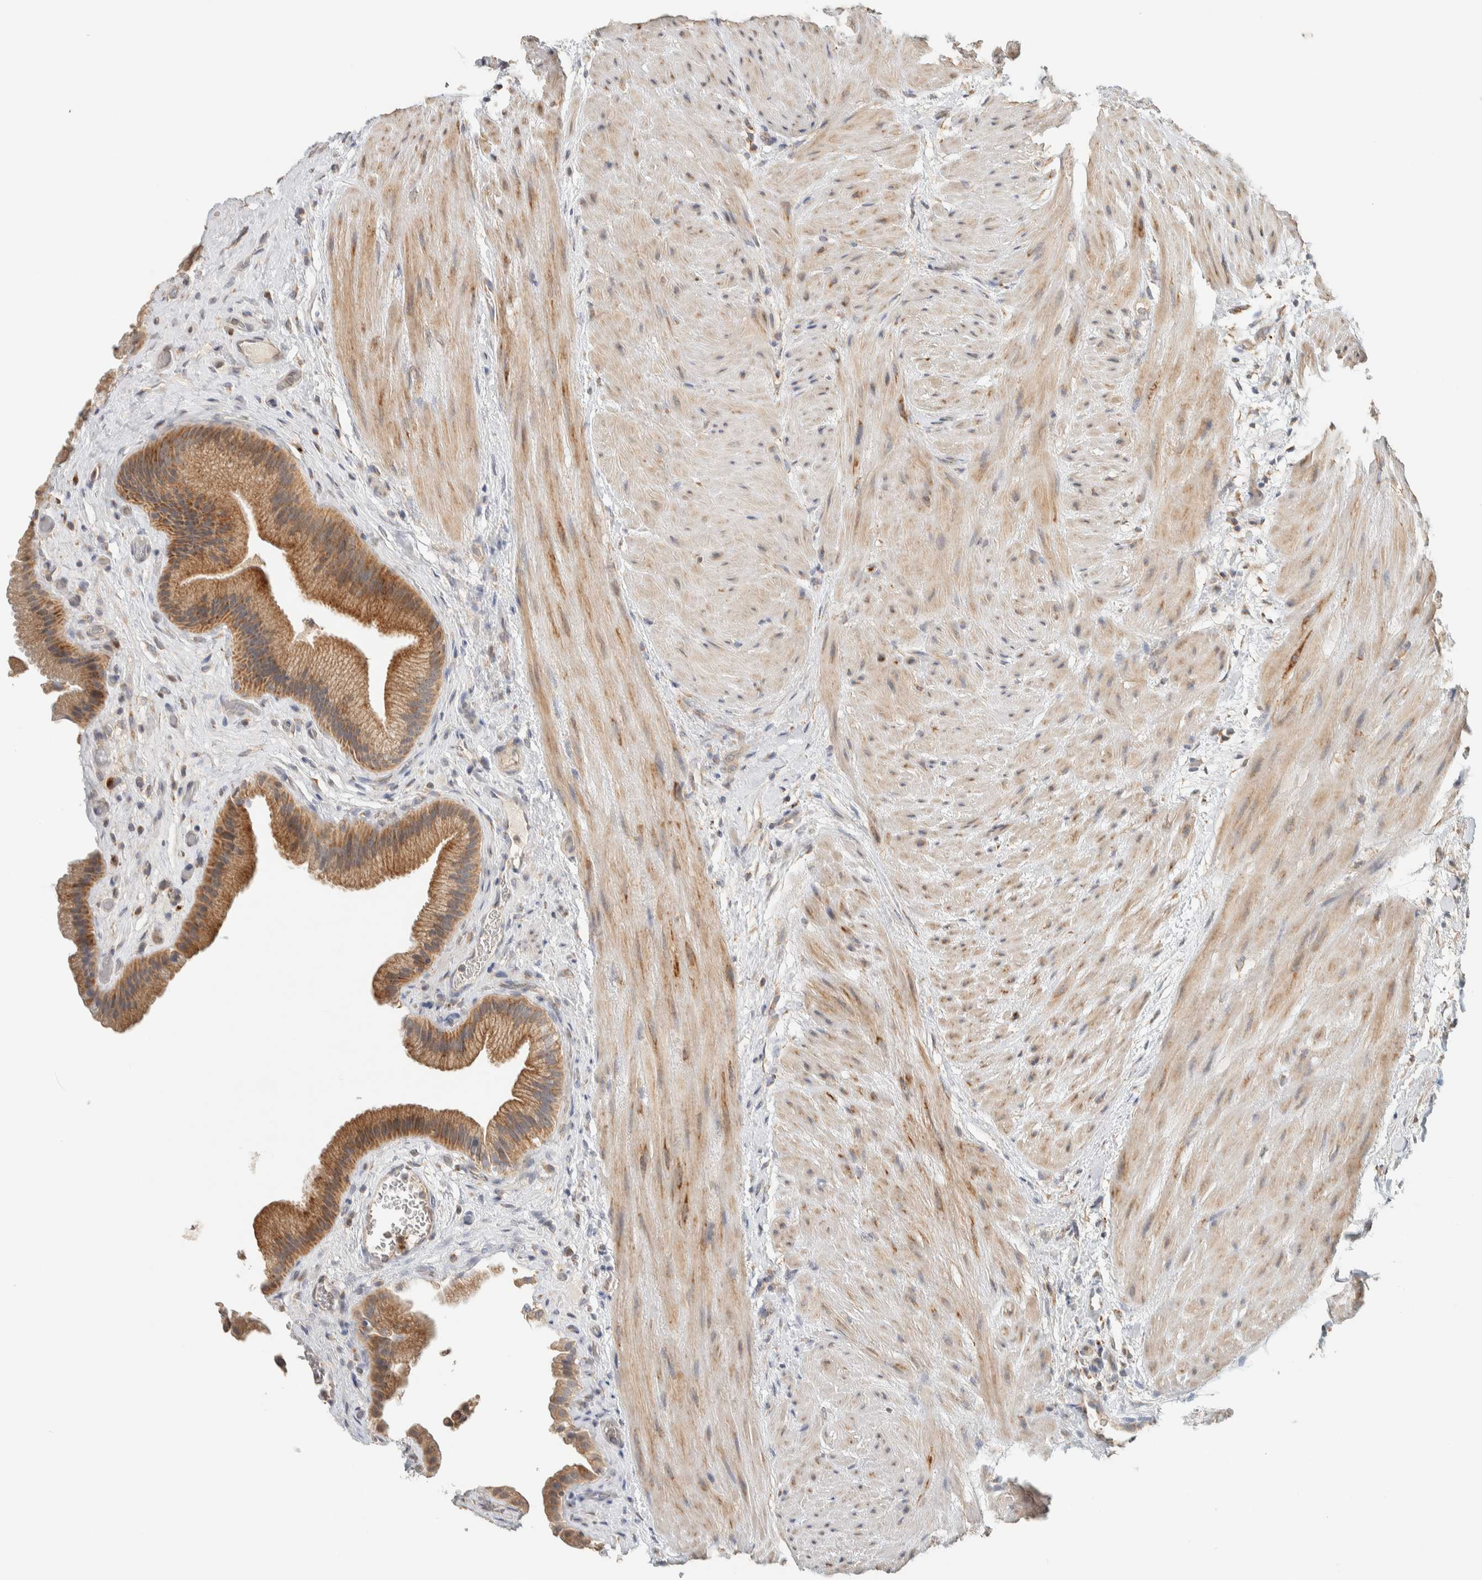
{"staining": {"intensity": "moderate", "quantity": ">75%", "location": "cytoplasmic/membranous"}, "tissue": "gallbladder", "cell_type": "Glandular cells", "image_type": "normal", "snomed": [{"axis": "morphology", "description": "Normal tissue, NOS"}, {"axis": "topography", "description": "Gallbladder"}], "caption": "Protein staining demonstrates moderate cytoplasmic/membranous staining in about >75% of glandular cells in benign gallbladder. The staining is performed using DAB brown chromogen to label protein expression. The nuclei are counter-stained blue using hematoxylin.", "gene": "PDE7B", "patient": {"sex": "male", "age": 49}}